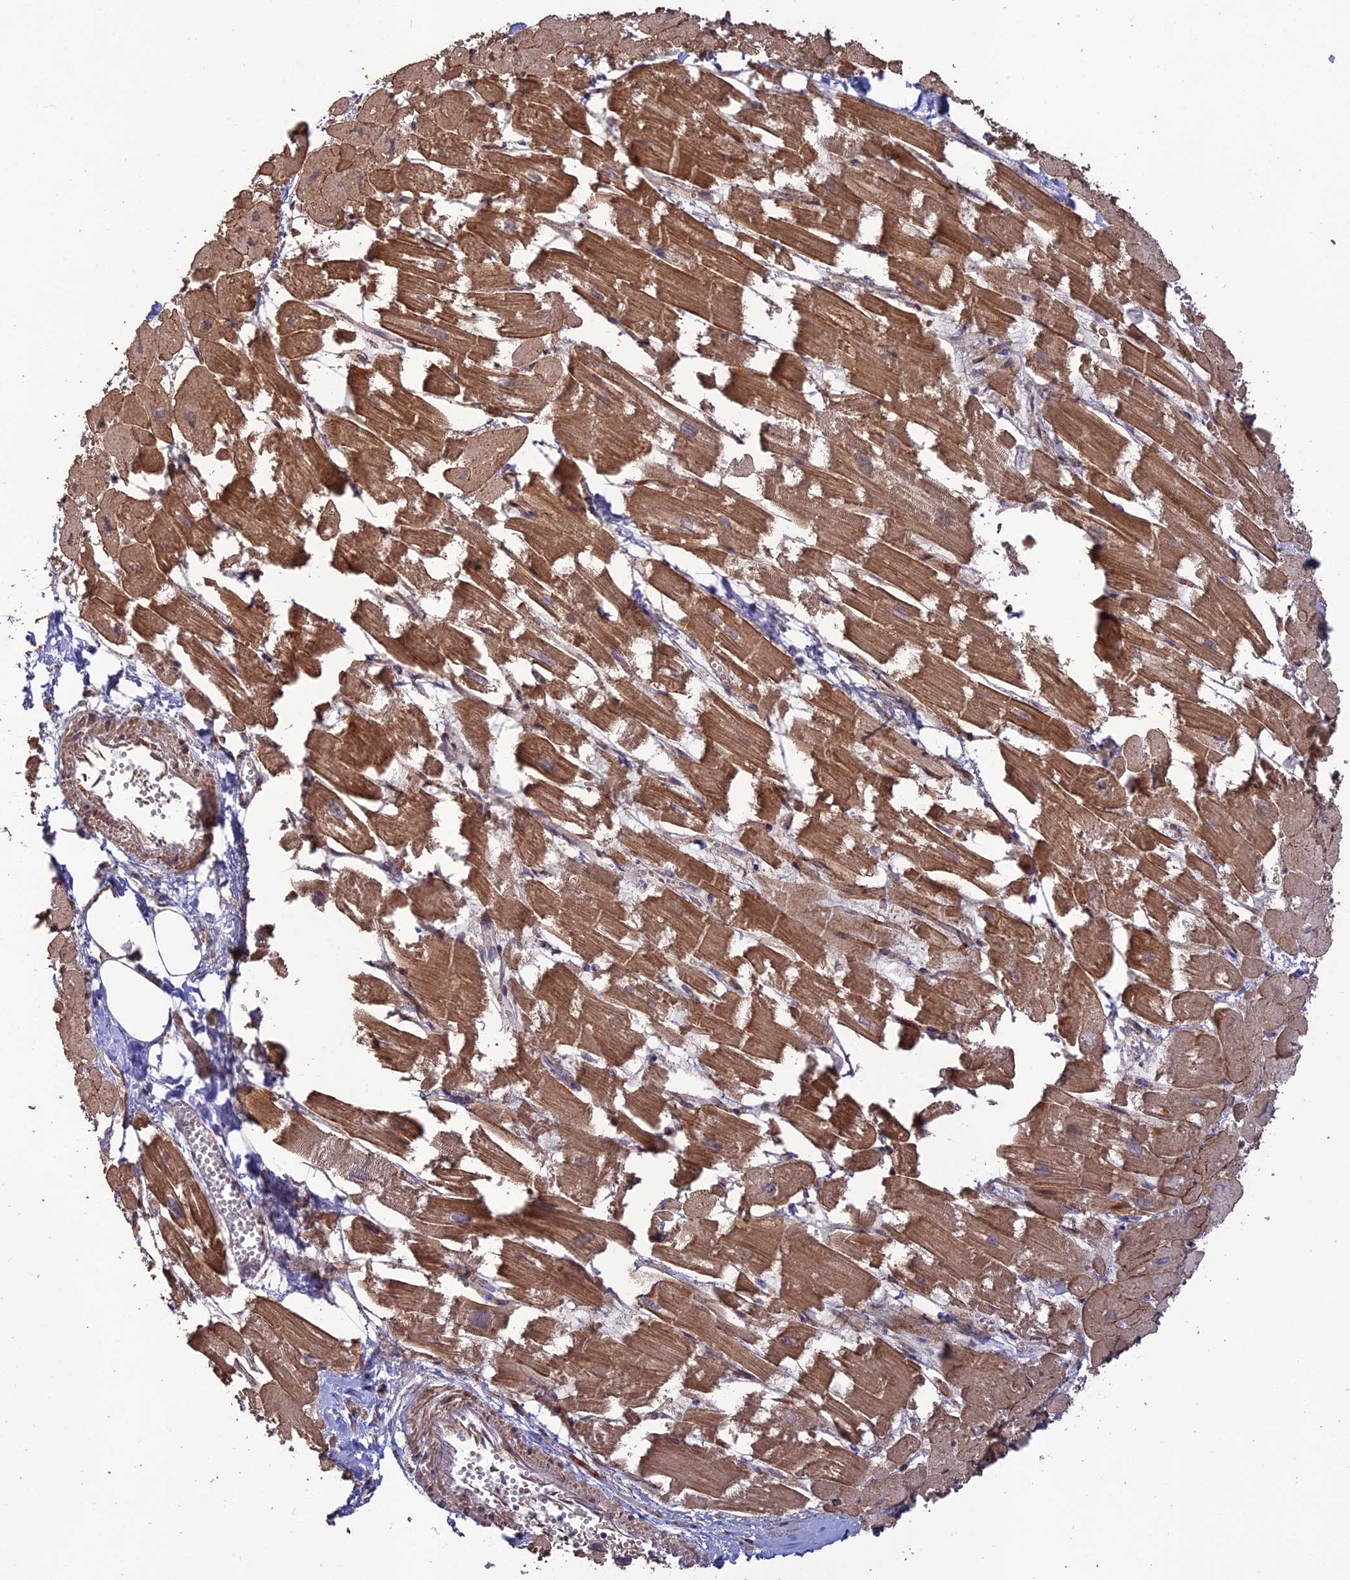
{"staining": {"intensity": "moderate", "quantity": ">75%", "location": "cytoplasmic/membranous"}, "tissue": "heart muscle", "cell_type": "Cardiomyocytes", "image_type": "normal", "snomed": [{"axis": "morphology", "description": "Normal tissue, NOS"}, {"axis": "topography", "description": "Heart"}], "caption": "IHC of unremarkable heart muscle demonstrates medium levels of moderate cytoplasmic/membranous positivity in approximately >75% of cardiomyocytes.", "gene": "LAYN", "patient": {"sex": "male", "age": 54}}